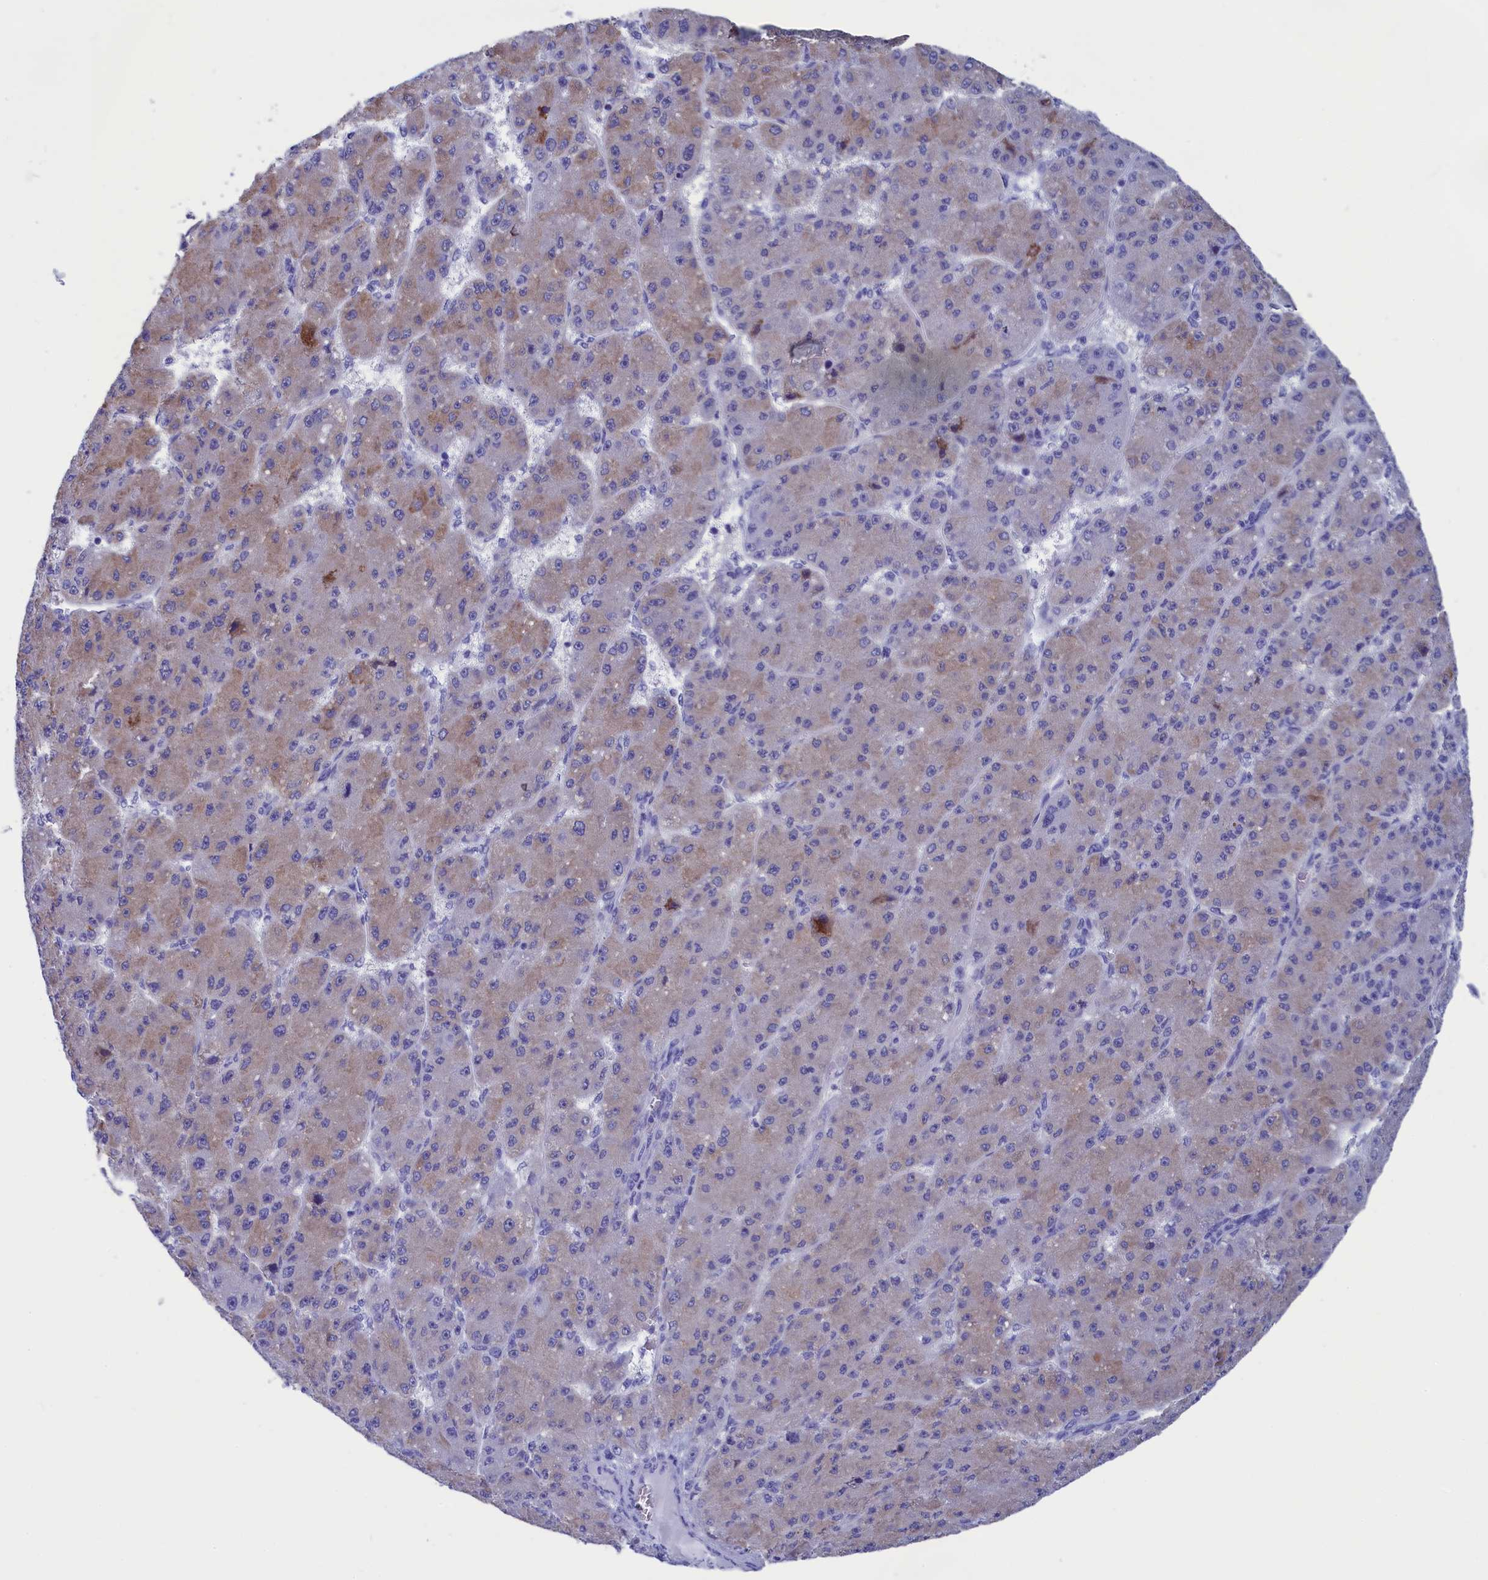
{"staining": {"intensity": "moderate", "quantity": "<25%", "location": "cytoplasmic/membranous"}, "tissue": "liver cancer", "cell_type": "Tumor cells", "image_type": "cancer", "snomed": [{"axis": "morphology", "description": "Carcinoma, Hepatocellular, NOS"}, {"axis": "topography", "description": "Liver"}], "caption": "Brown immunohistochemical staining in hepatocellular carcinoma (liver) displays moderate cytoplasmic/membranous expression in about <25% of tumor cells. Using DAB (brown) and hematoxylin (blue) stains, captured at high magnification using brightfield microscopy.", "gene": "VPS35L", "patient": {"sex": "male", "age": 67}}